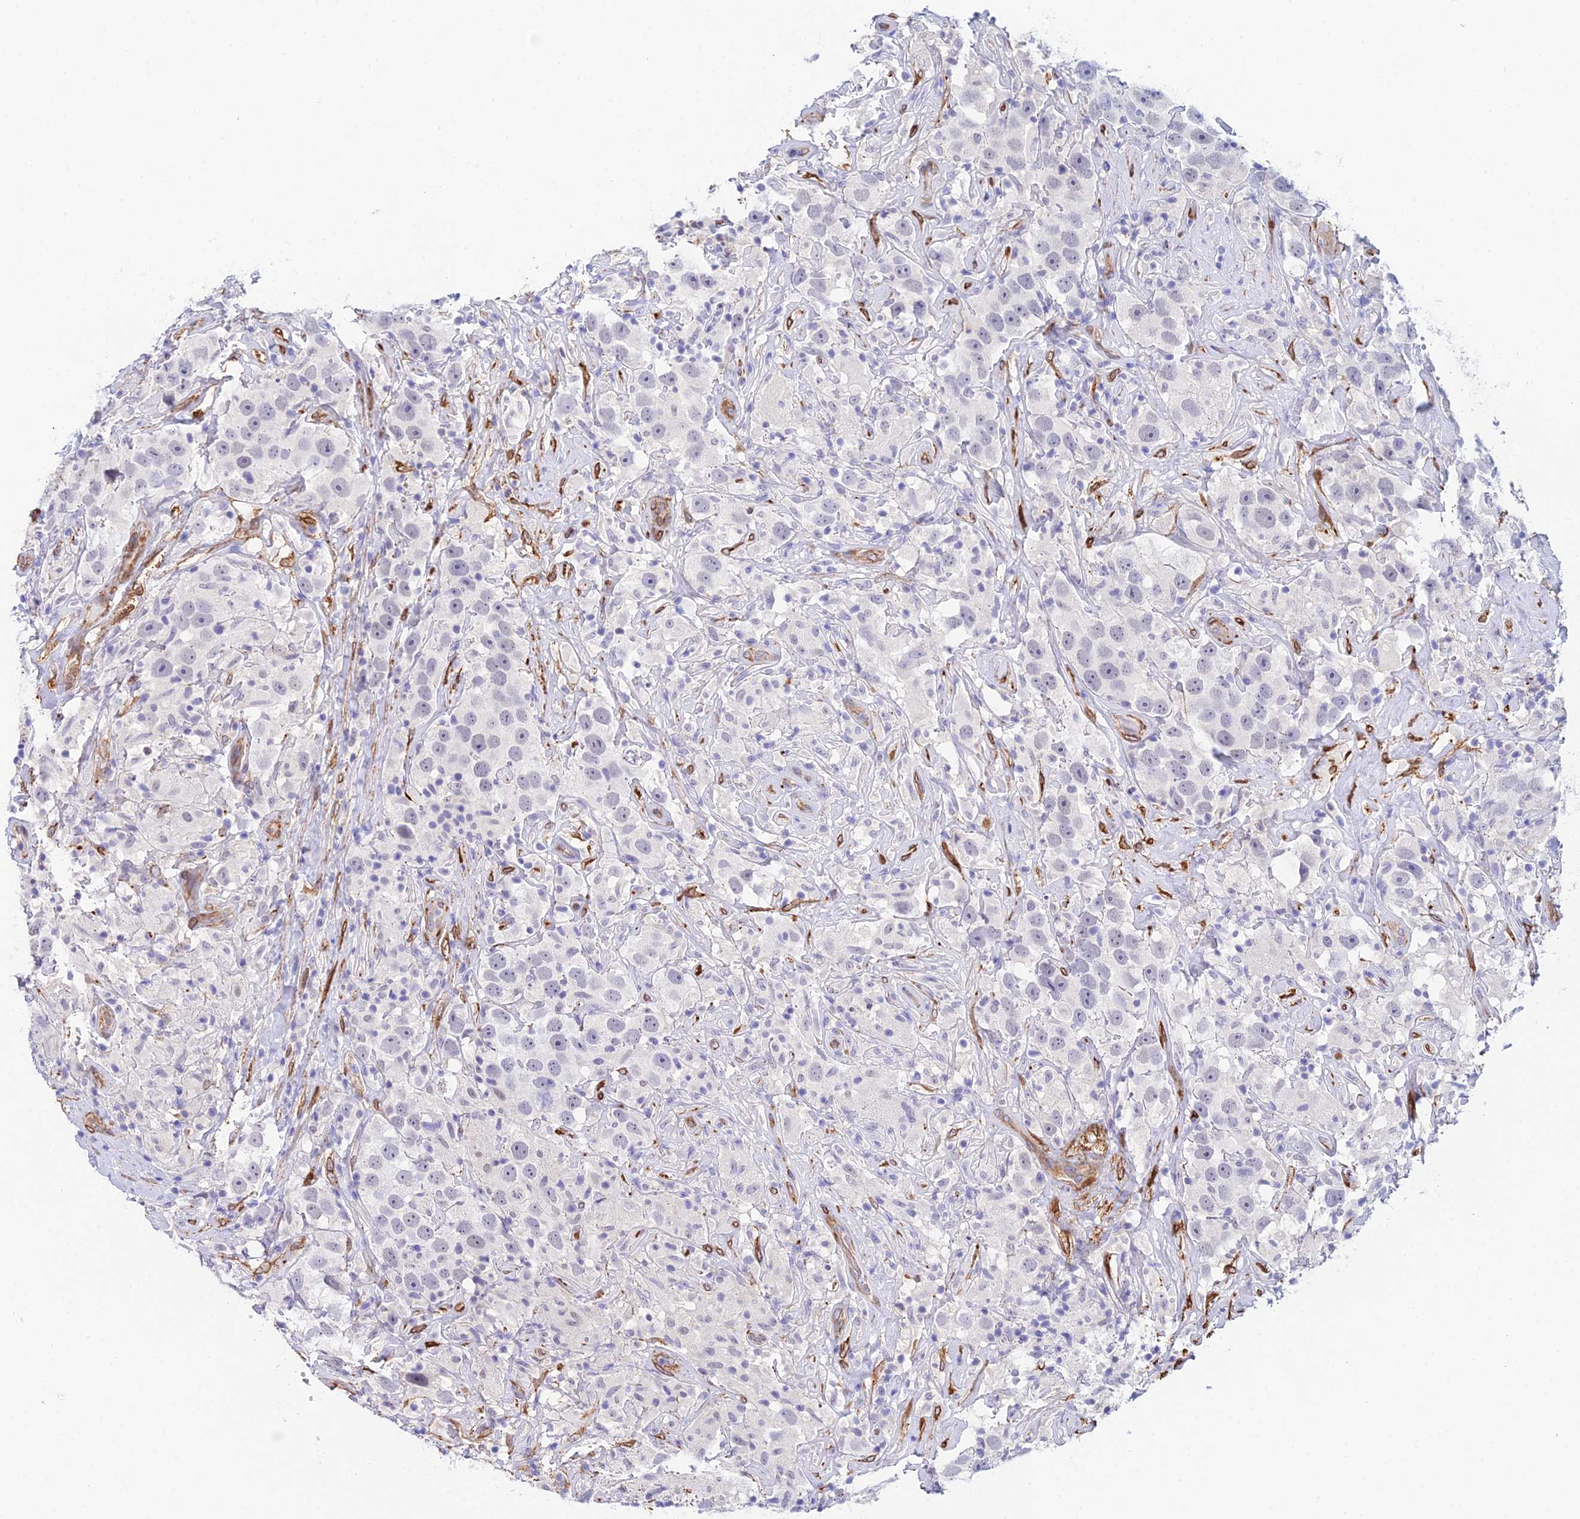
{"staining": {"intensity": "negative", "quantity": "none", "location": "none"}, "tissue": "testis cancer", "cell_type": "Tumor cells", "image_type": "cancer", "snomed": [{"axis": "morphology", "description": "Seminoma, NOS"}, {"axis": "topography", "description": "Testis"}], "caption": "Immunohistochemistry (IHC) of testis seminoma demonstrates no positivity in tumor cells.", "gene": "MXRA7", "patient": {"sex": "male", "age": 49}}